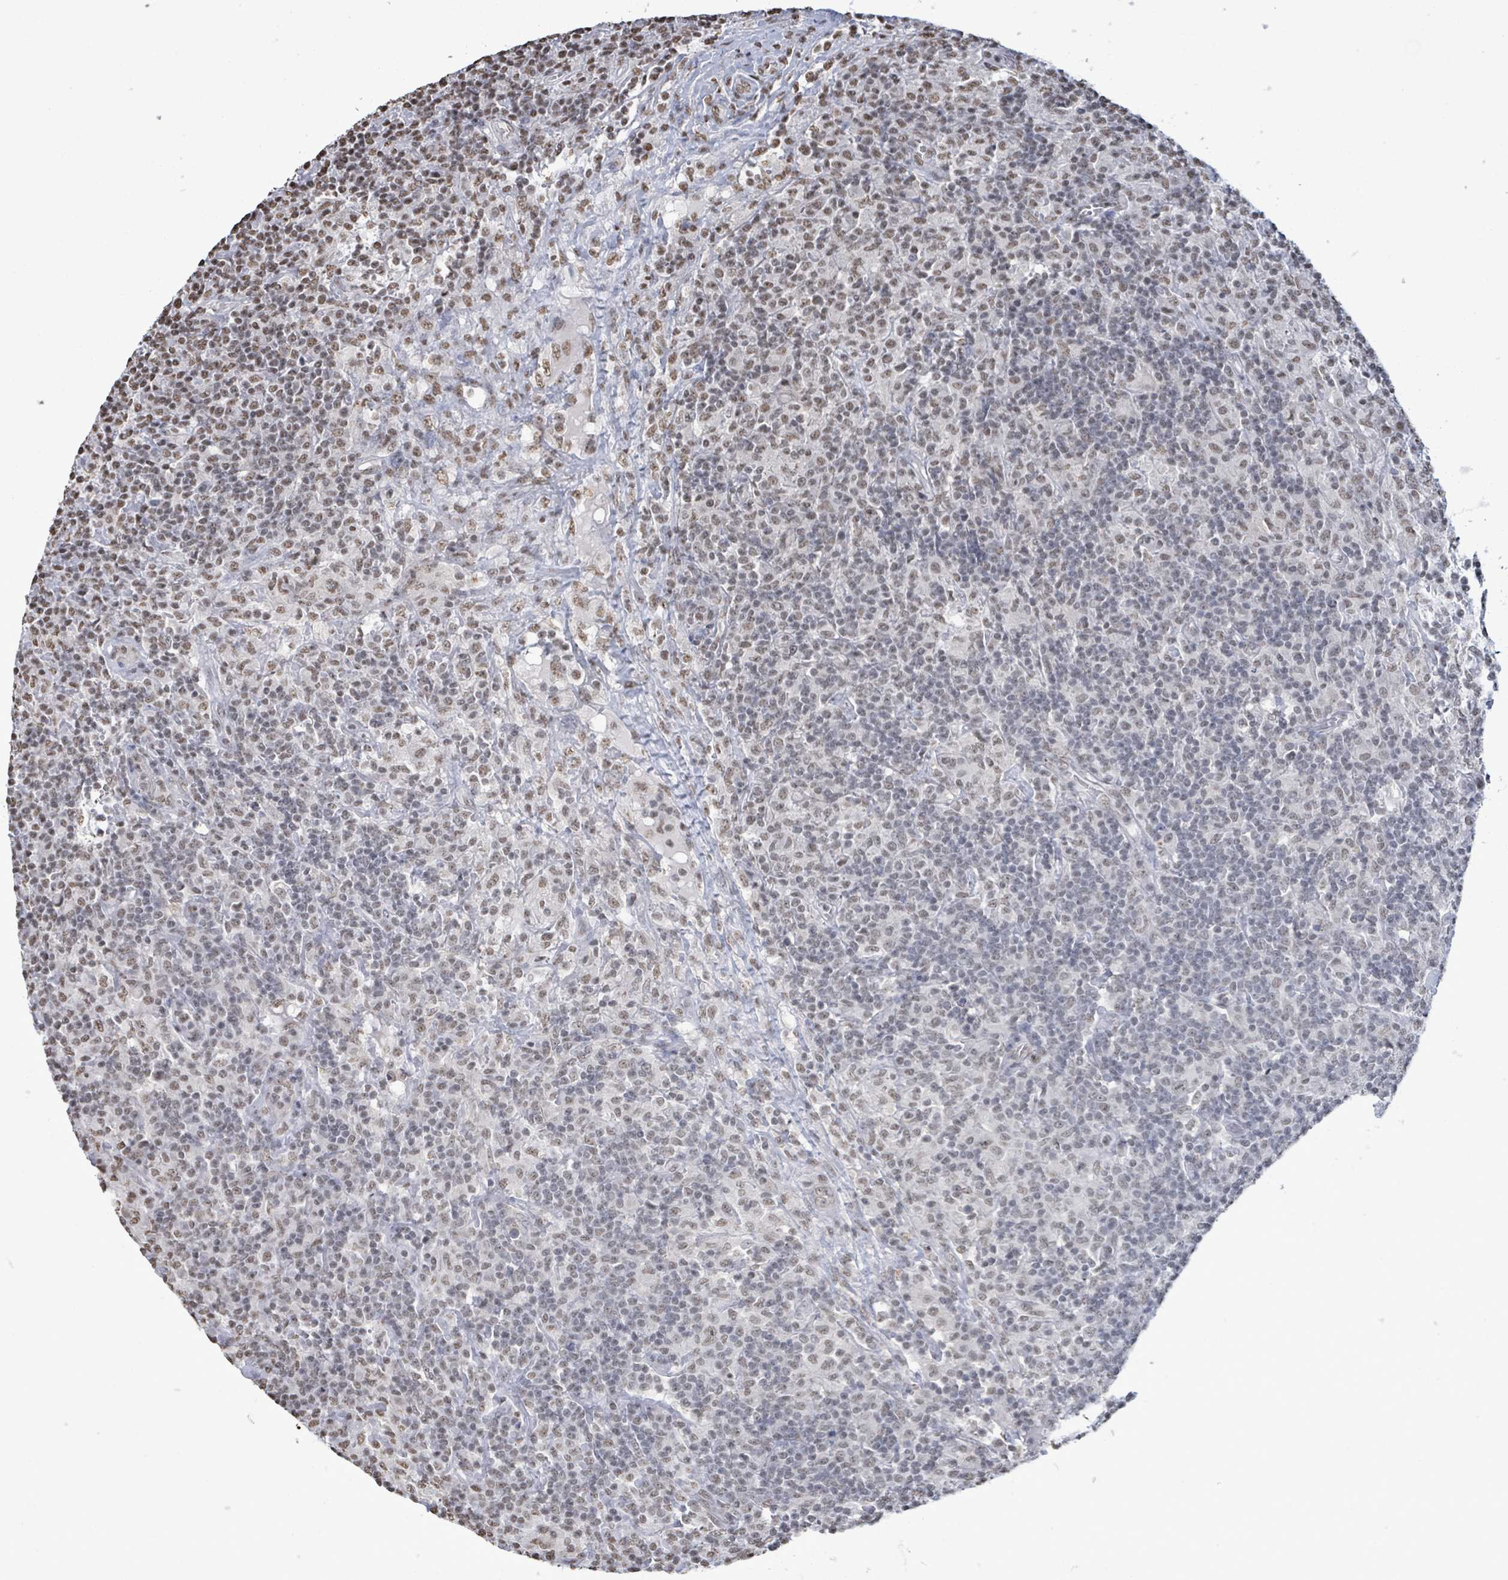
{"staining": {"intensity": "weak", "quantity": ">75%", "location": "nuclear"}, "tissue": "lymphoma", "cell_type": "Tumor cells", "image_type": "cancer", "snomed": [{"axis": "morphology", "description": "Hodgkin's disease, NOS"}, {"axis": "topography", "description": "Lymph node"}], "caption": "Approximately >75% of tumor cells in human Hodgkin's disease demonstrate weak nuclear protein positivity as visualized by brown immunohistochemical staining.", "gene": "SAMD14", "patient": {"sex": "male", "age": 70}}